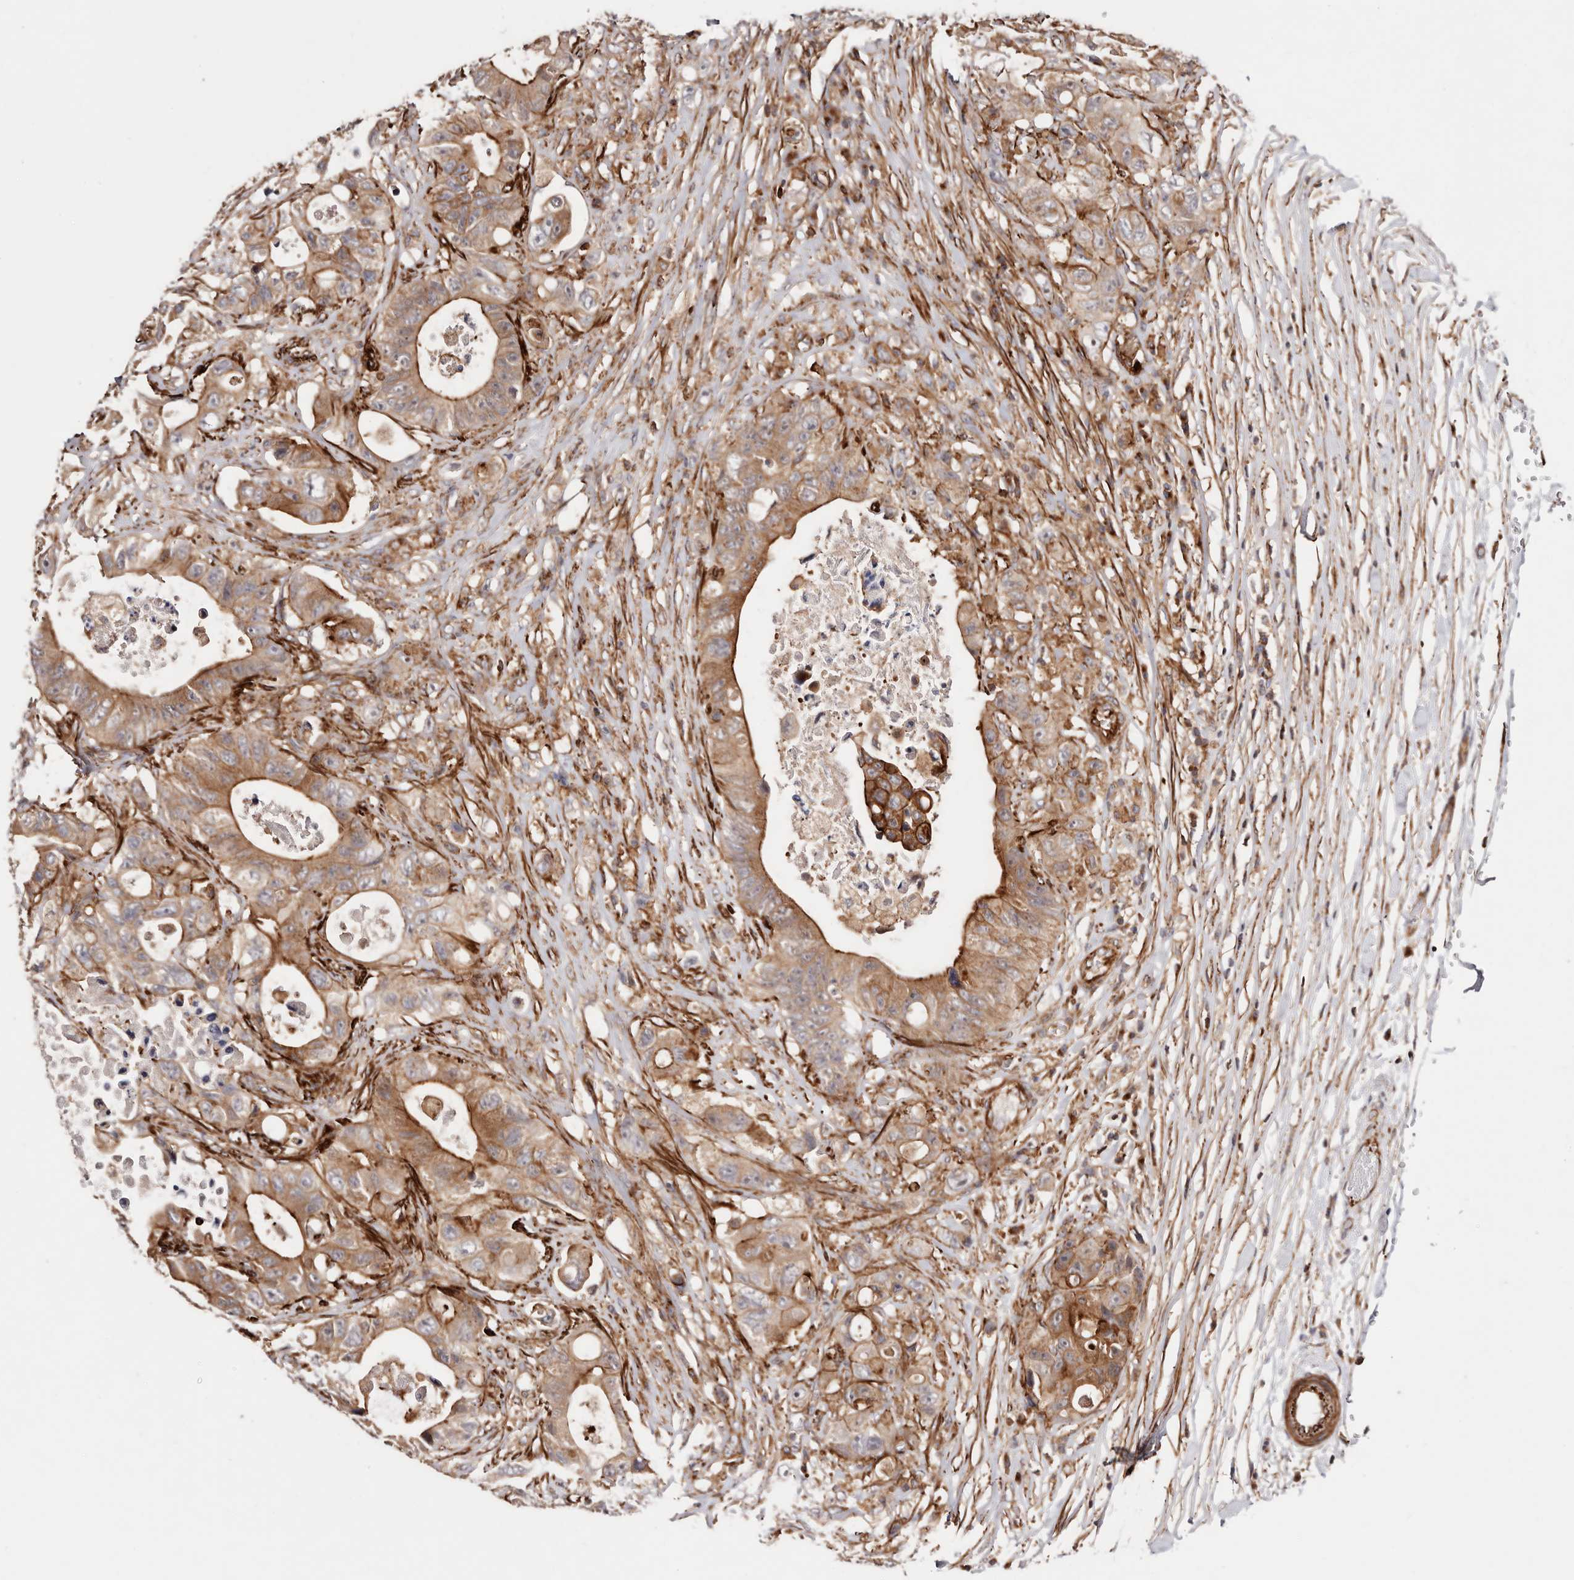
{"staining": {"intensity": "moderate", "quantity": ">75%", "location": "cytoplasmic/membranous"}, "tissue": "colorectal cancer", "cell_type": "Tumor cells", "image_type": "cancer", "snomed": [{"axis": "morphology", "description": "Adenocarcinoma, NOS"}, {"axis": "topography", "description": "Colon"}], "caption": "A histopathology image of human adenocarcinoma (colorectal) stained for a protein exhibits moderate cytoplasmic/membranous brown staining in tumor cells.", "gene": "PTPN22", "patient": {"sex": "female", "age": 46}}